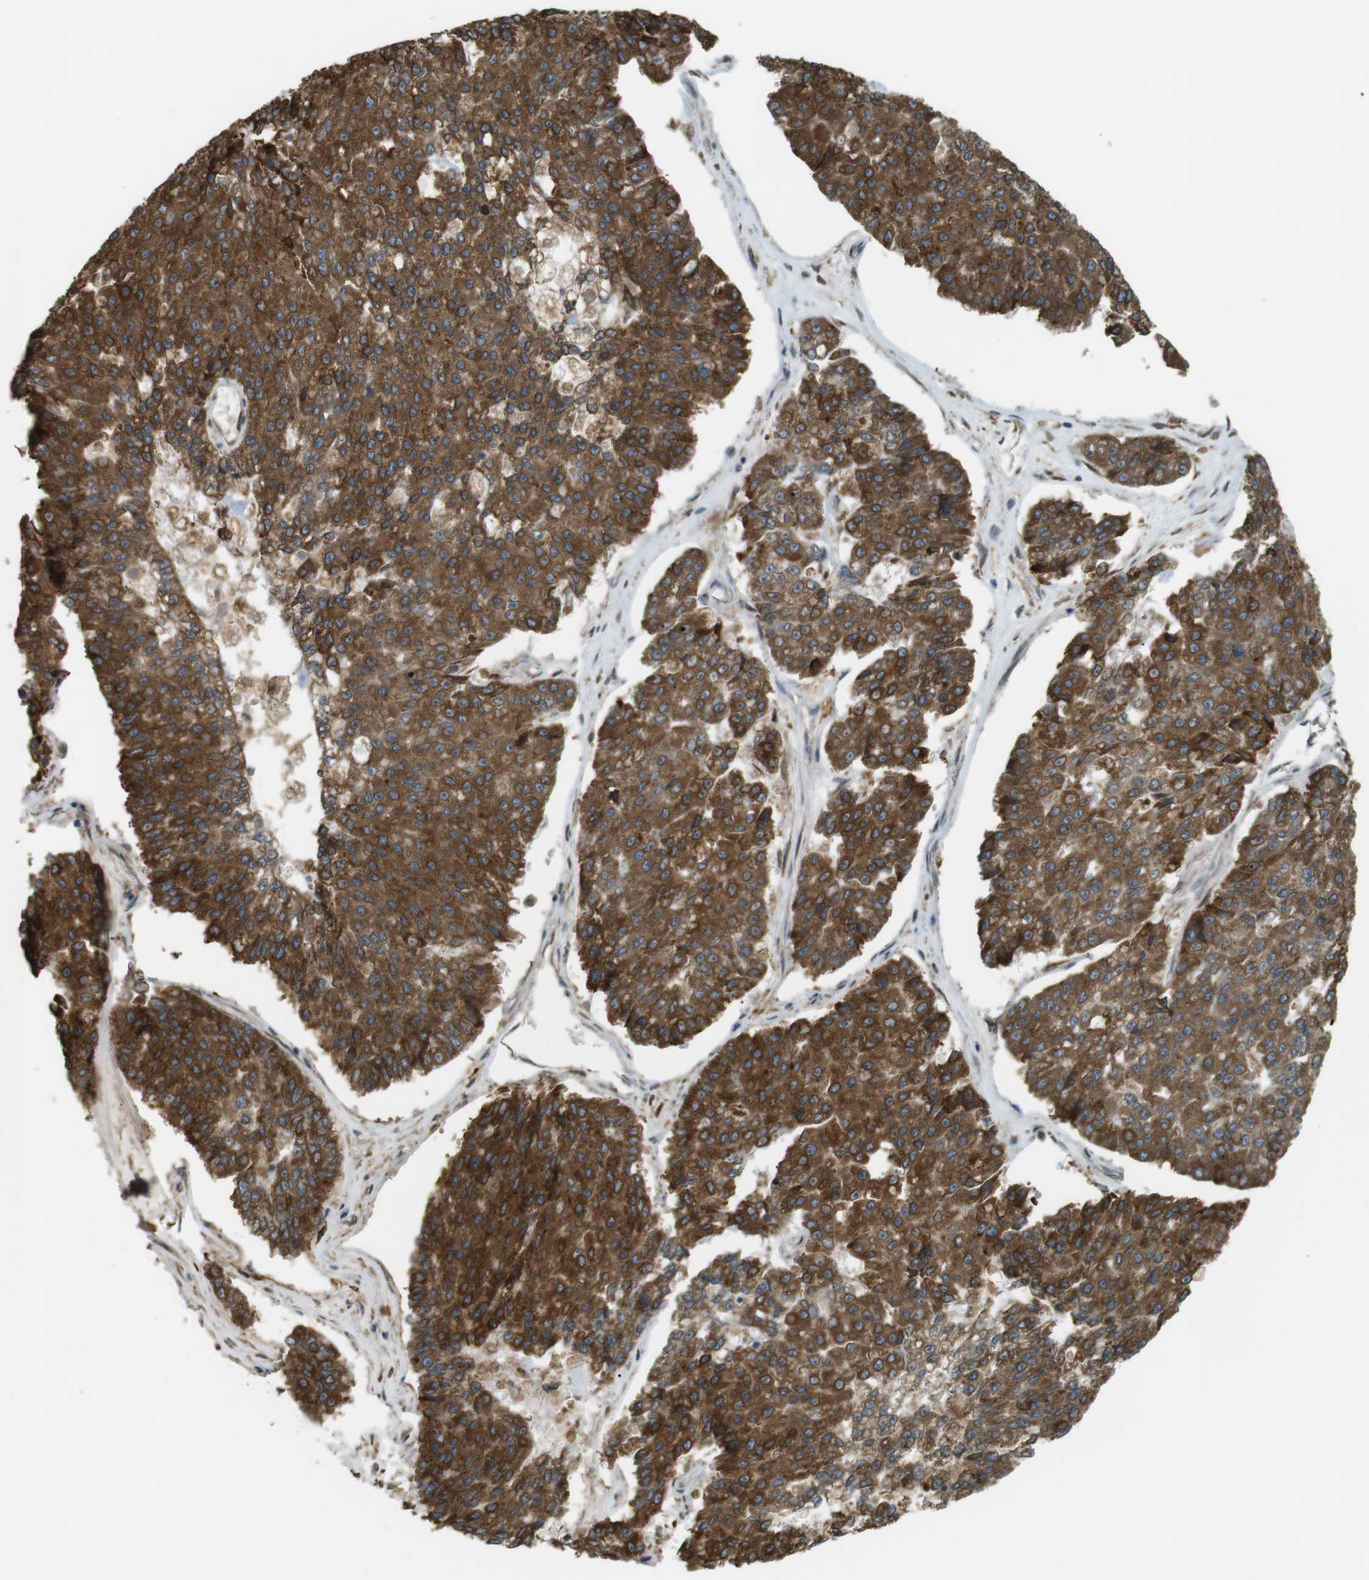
{"staining": {"intensity": "strong", "quantity": ">75%", "location": "cytoplasmic/membranous"}, "tissue": "pancreatic cancer", "cell_type": "Tumor cells", "image_type": "cancer", "snomed": [{"axis": "morphology", "description": "Adenocarcinoma, NOS"}, {"axis": "topography", "description": "Pancreas"}], "caption": "There is high levels of strong cytoplasmic/membranous staining in tumor cells of adenocarcinoma (pancreatic), as demonstrated by immunohistochemical staining (brown color).", "gene": "TMED4", "patient": {"sex": "male", "age": 50}}